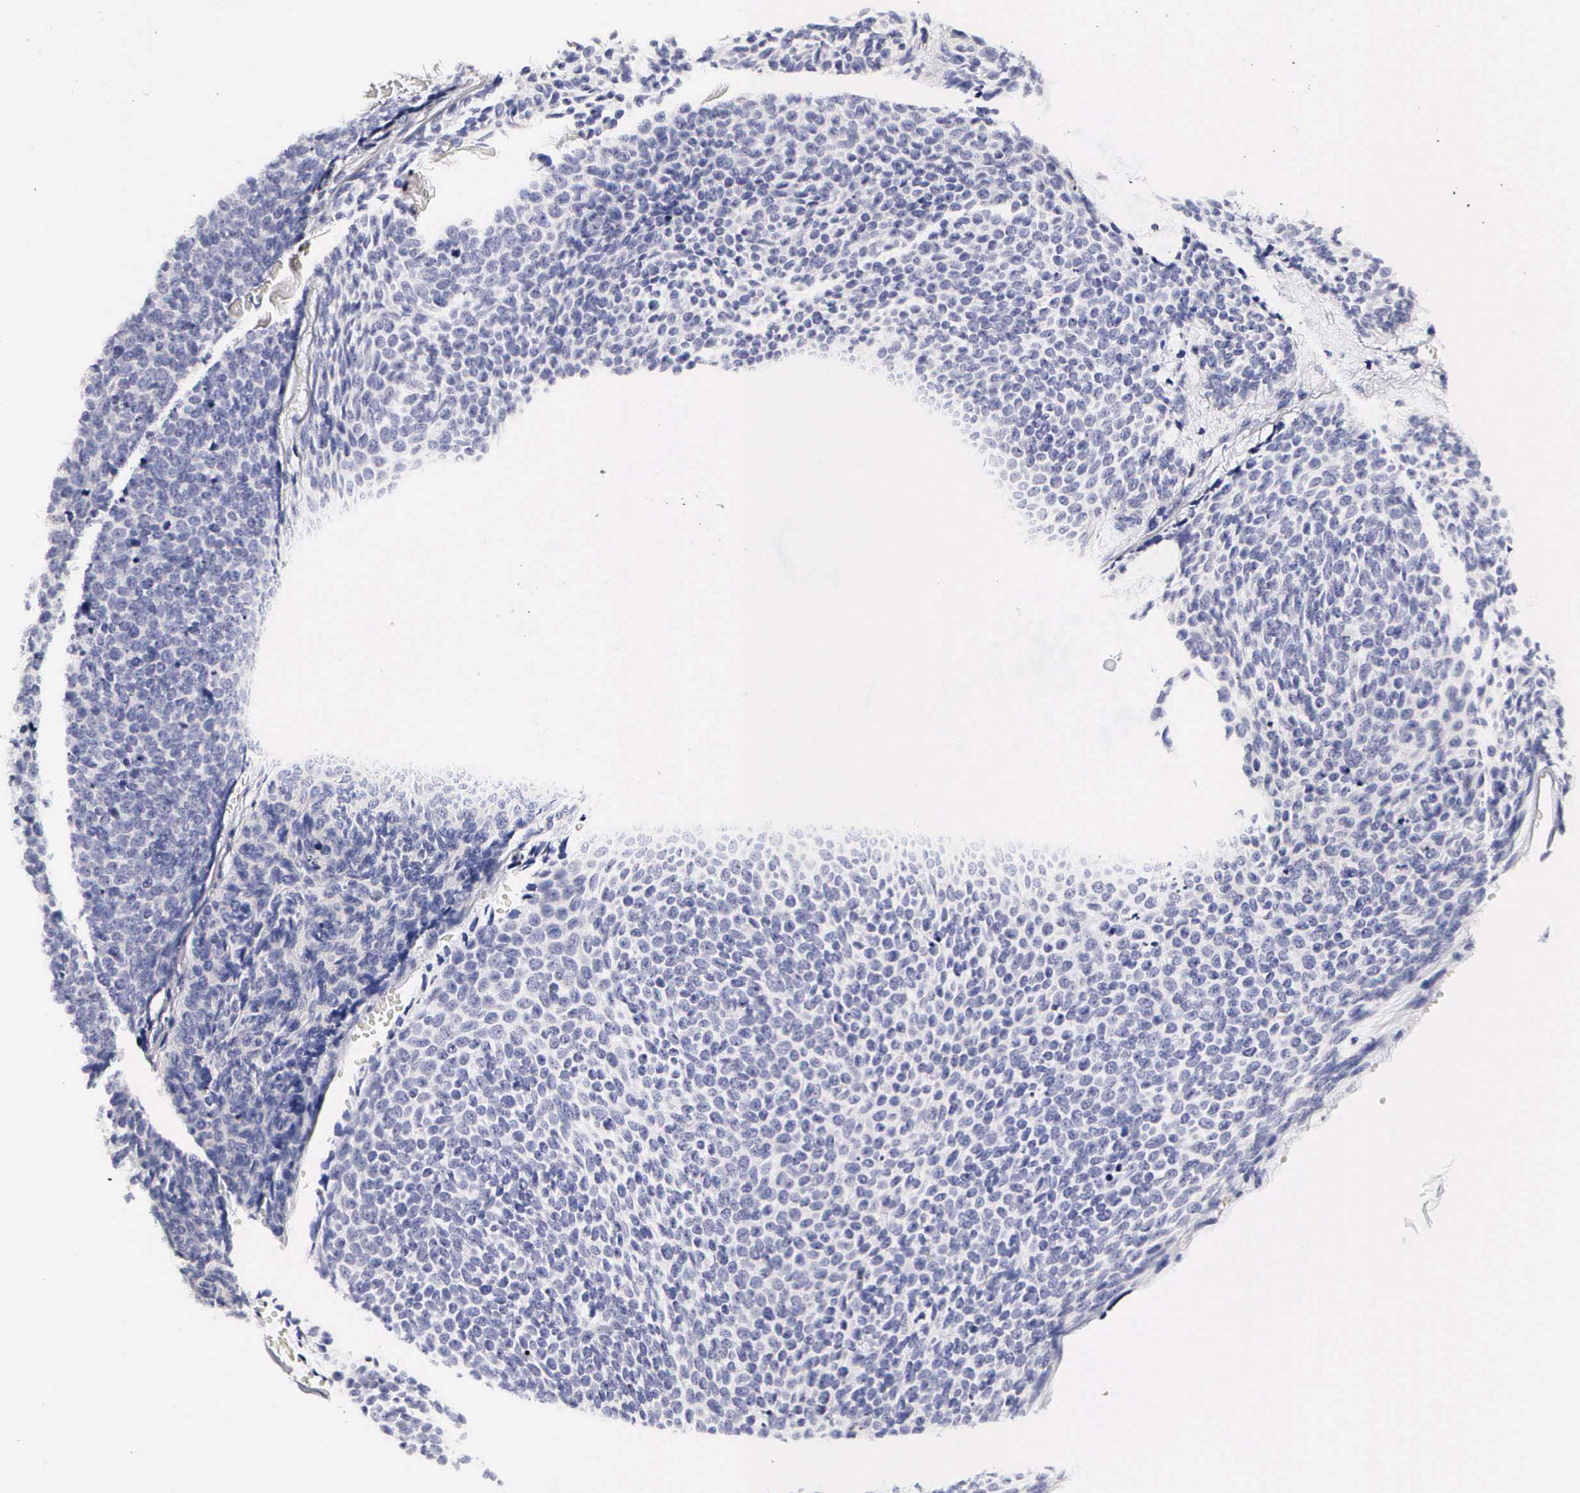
{"staining": {"intensity": "negative", "quantity": "none", "location": "none"}, "tissue": "skin cancer", "cell_type": "Tumor cells", "image_type": "cancer", "snomed": [{"axis": "morphology", "description": "Basal cell carcinoma"}, {"axis": "topography", "description": "Skin"}], "caption": "Tumor cells are negative for protein expression in human skin basal cell carcinoma. Brightfield microscopy of immunohistochemistry (IHC) stained with DAB (brown) and hematoxylin (blue), captured at high magnification.", "gene": "RNASE6", "patient": {"sex": "male", "age": 84}}